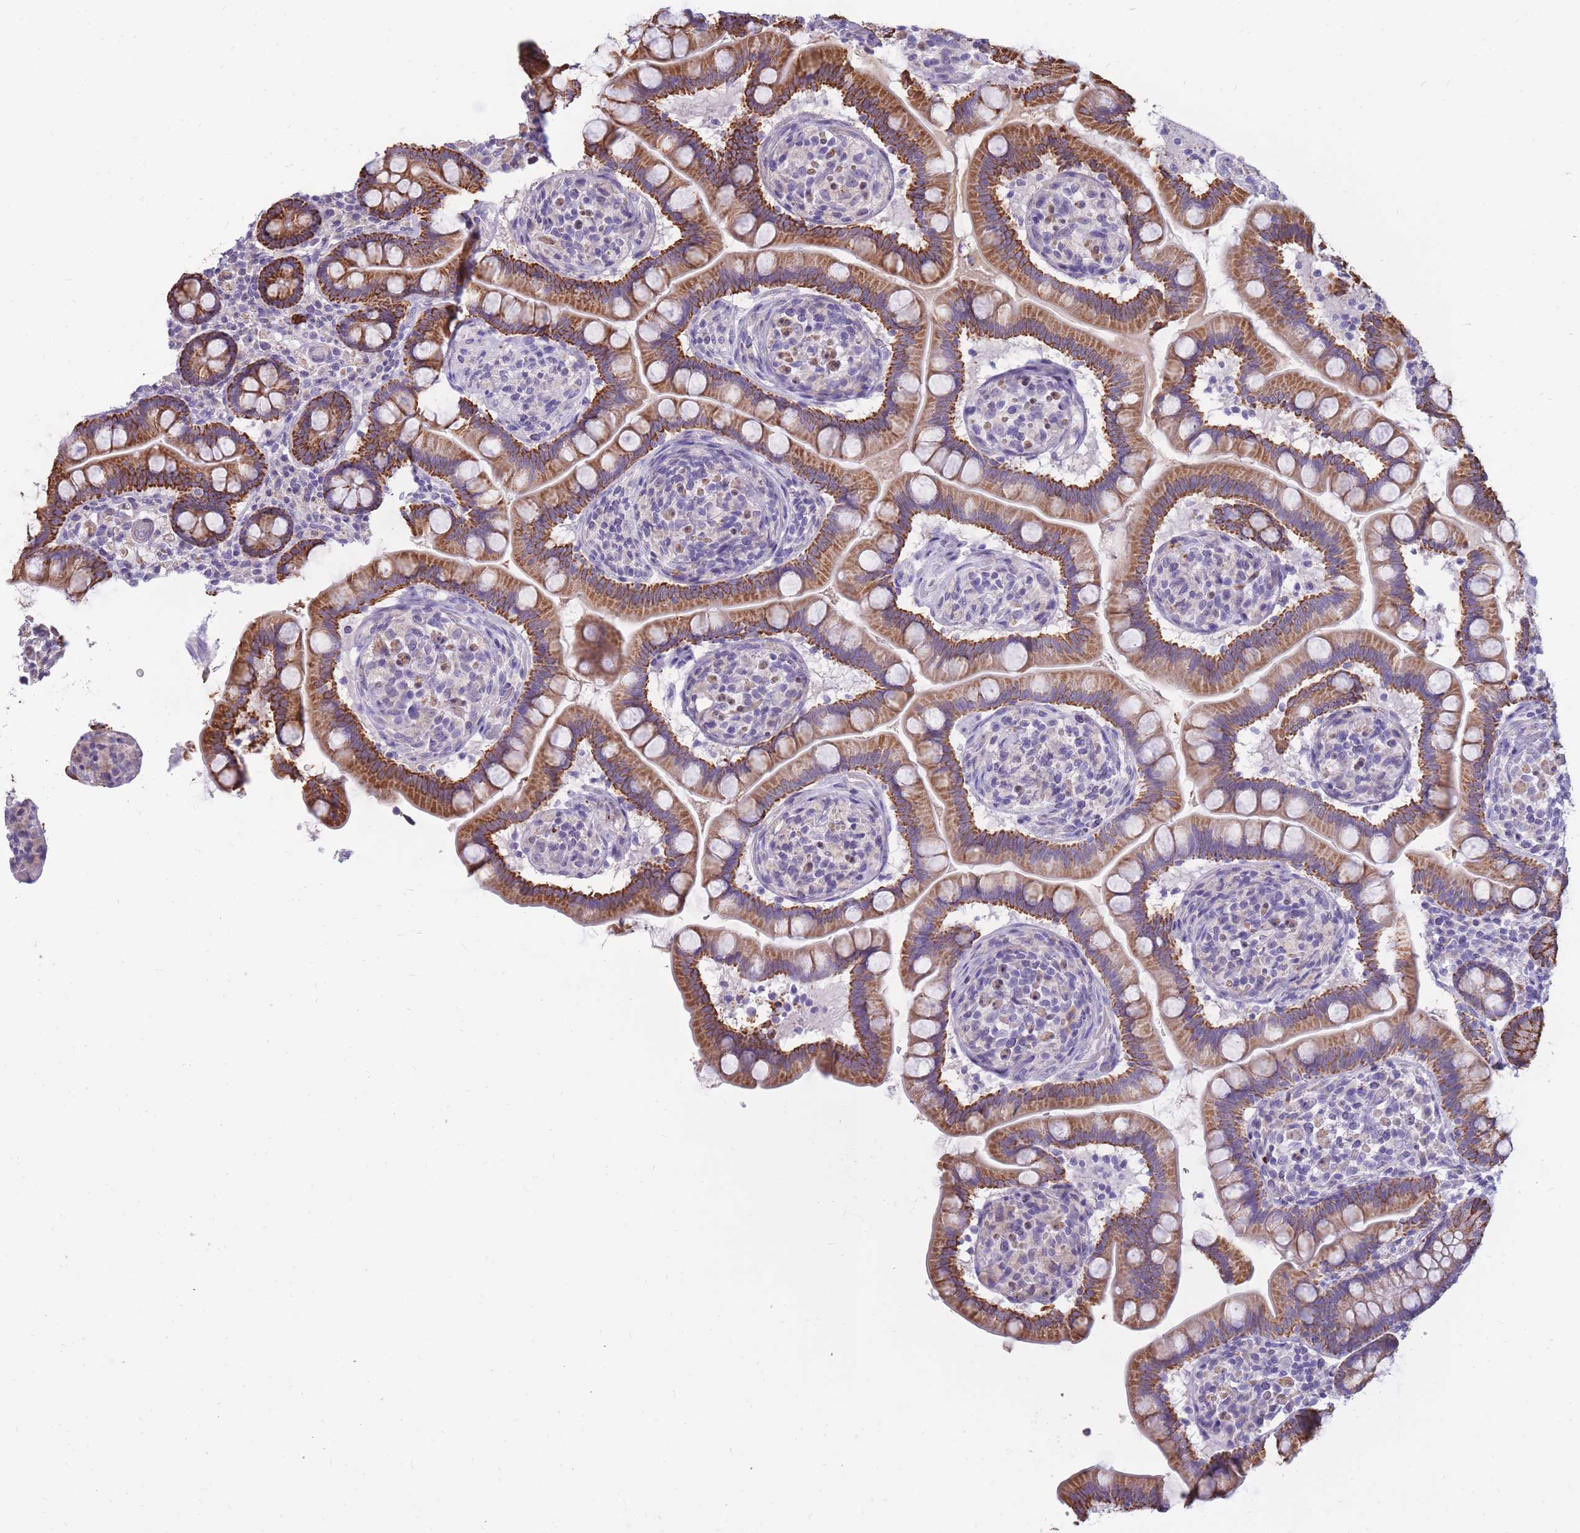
{"staining": {"intensity": "moderate", "quantity": ">75%", "location": "cytoplasmic/membranous"}, "tissue": "small intestine", "cell_type": "Glandular cells", "image_type": "normal", "snomed": [{"axis": "morphology", "description": "Normal tissue, NOS"}, {"axis": "topography", "description": "Small intestine"}], "caption": "Human small intestine stained with a brown dye reveals moderate cytoplasmic/membranous positive staining in about >75% of glandular cells.", "gene": "RNF170", "patient": {"sex": "female", "age": 64}}